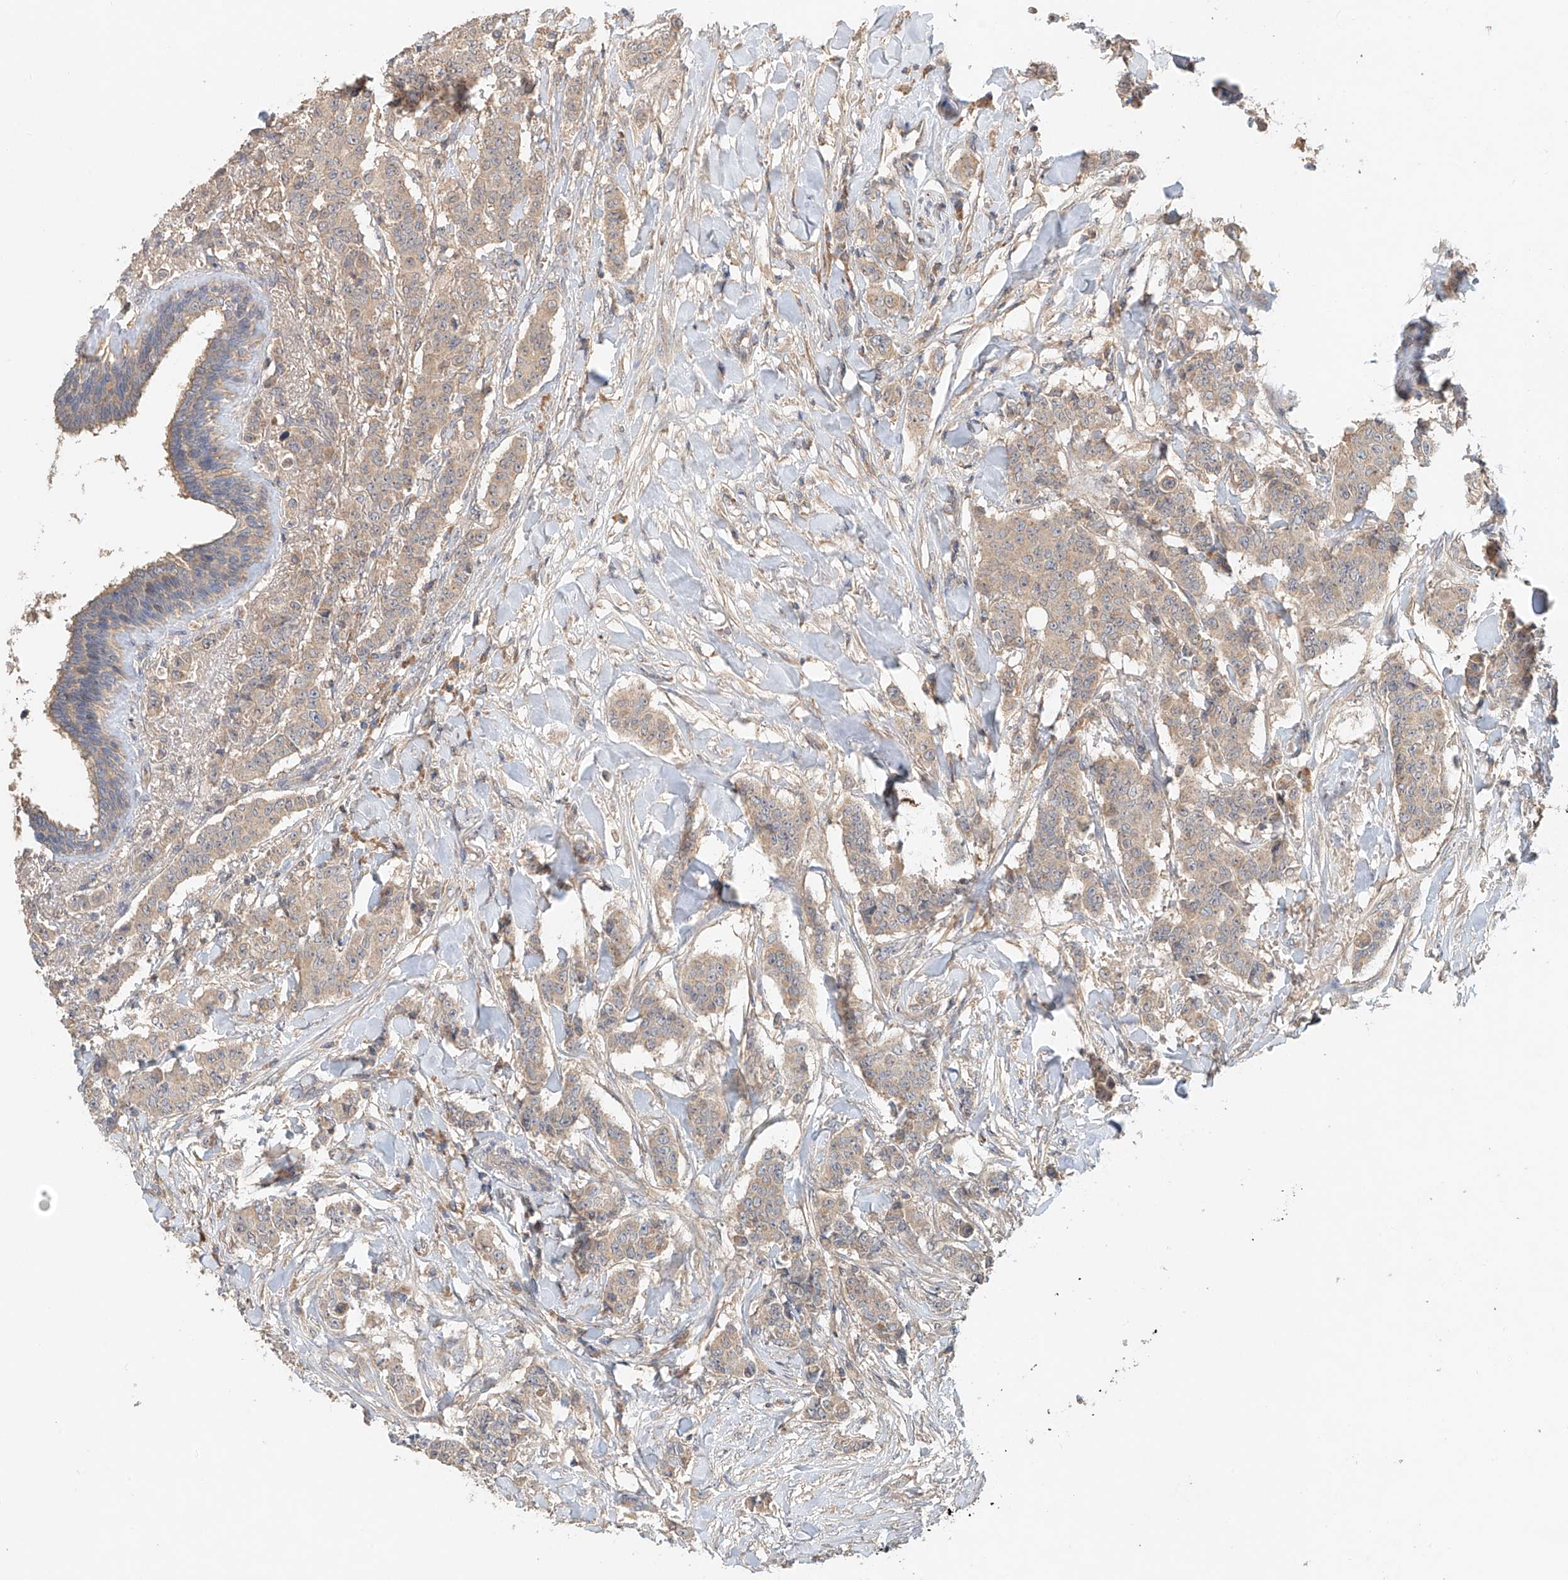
{"staining": {"intensity": "weak", "quantity": "25%-75%", "location": "cytoplasmic/membranous"}, "tissue": "breast cancer", "cell_type": "Tumor cells", "image_type": "cancer", "snomed": [{"axis": "morphology", "description": "Duct carcinoma"}, {"axis": "topography", "description": "Breast"}], "caption": "A photomicrograph showing weak cytoplasmic/membranous positivity in about 25%-75% of tumor cells in breast cancer (invasive ductal carcinoma), as visualized by brown immunohistochemical staining.", "gene": "GNB1L", "patient": {"sex": "female", "age": 40}}